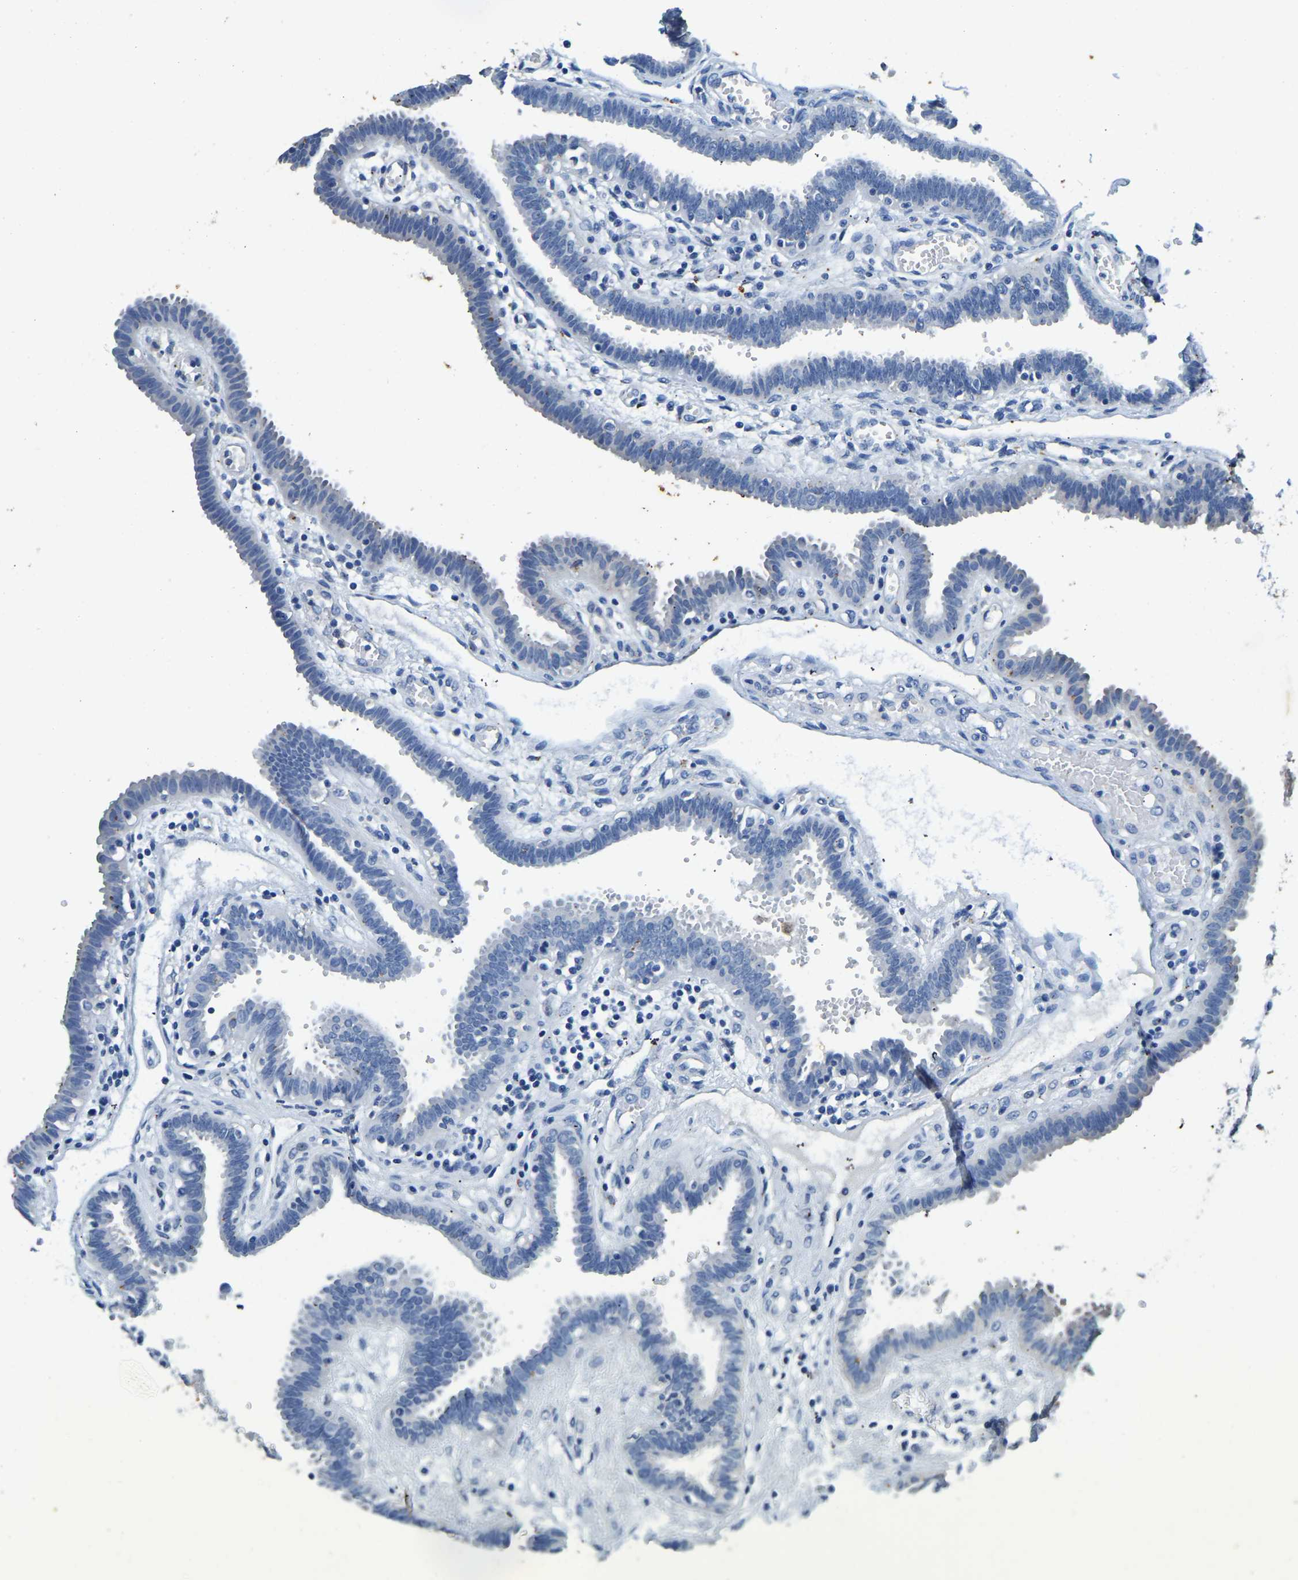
{"staining": {"intensity": "negative", "quantity": "none", "location": "none"}, "tissue": "fallopian tube", "cell_type": "Glandular cells", "image_type": "normal", "snomed": [{"axis": "morphology", "description": "Normal tissue, NOS"}, {"axis": "topography", "description": "Fallopian tube"}, {"axis": "topography", "description": "Placenta"}], "caption": "This histopathology image is of unremarkable fallopian tube stained with immunohistochemistry to label a protein in brown with the nuclei are counter-stained blue. There is no positivity in glandular cells.", "gene": "UBN2", "patient": {"sex": "female", "age": 32}}